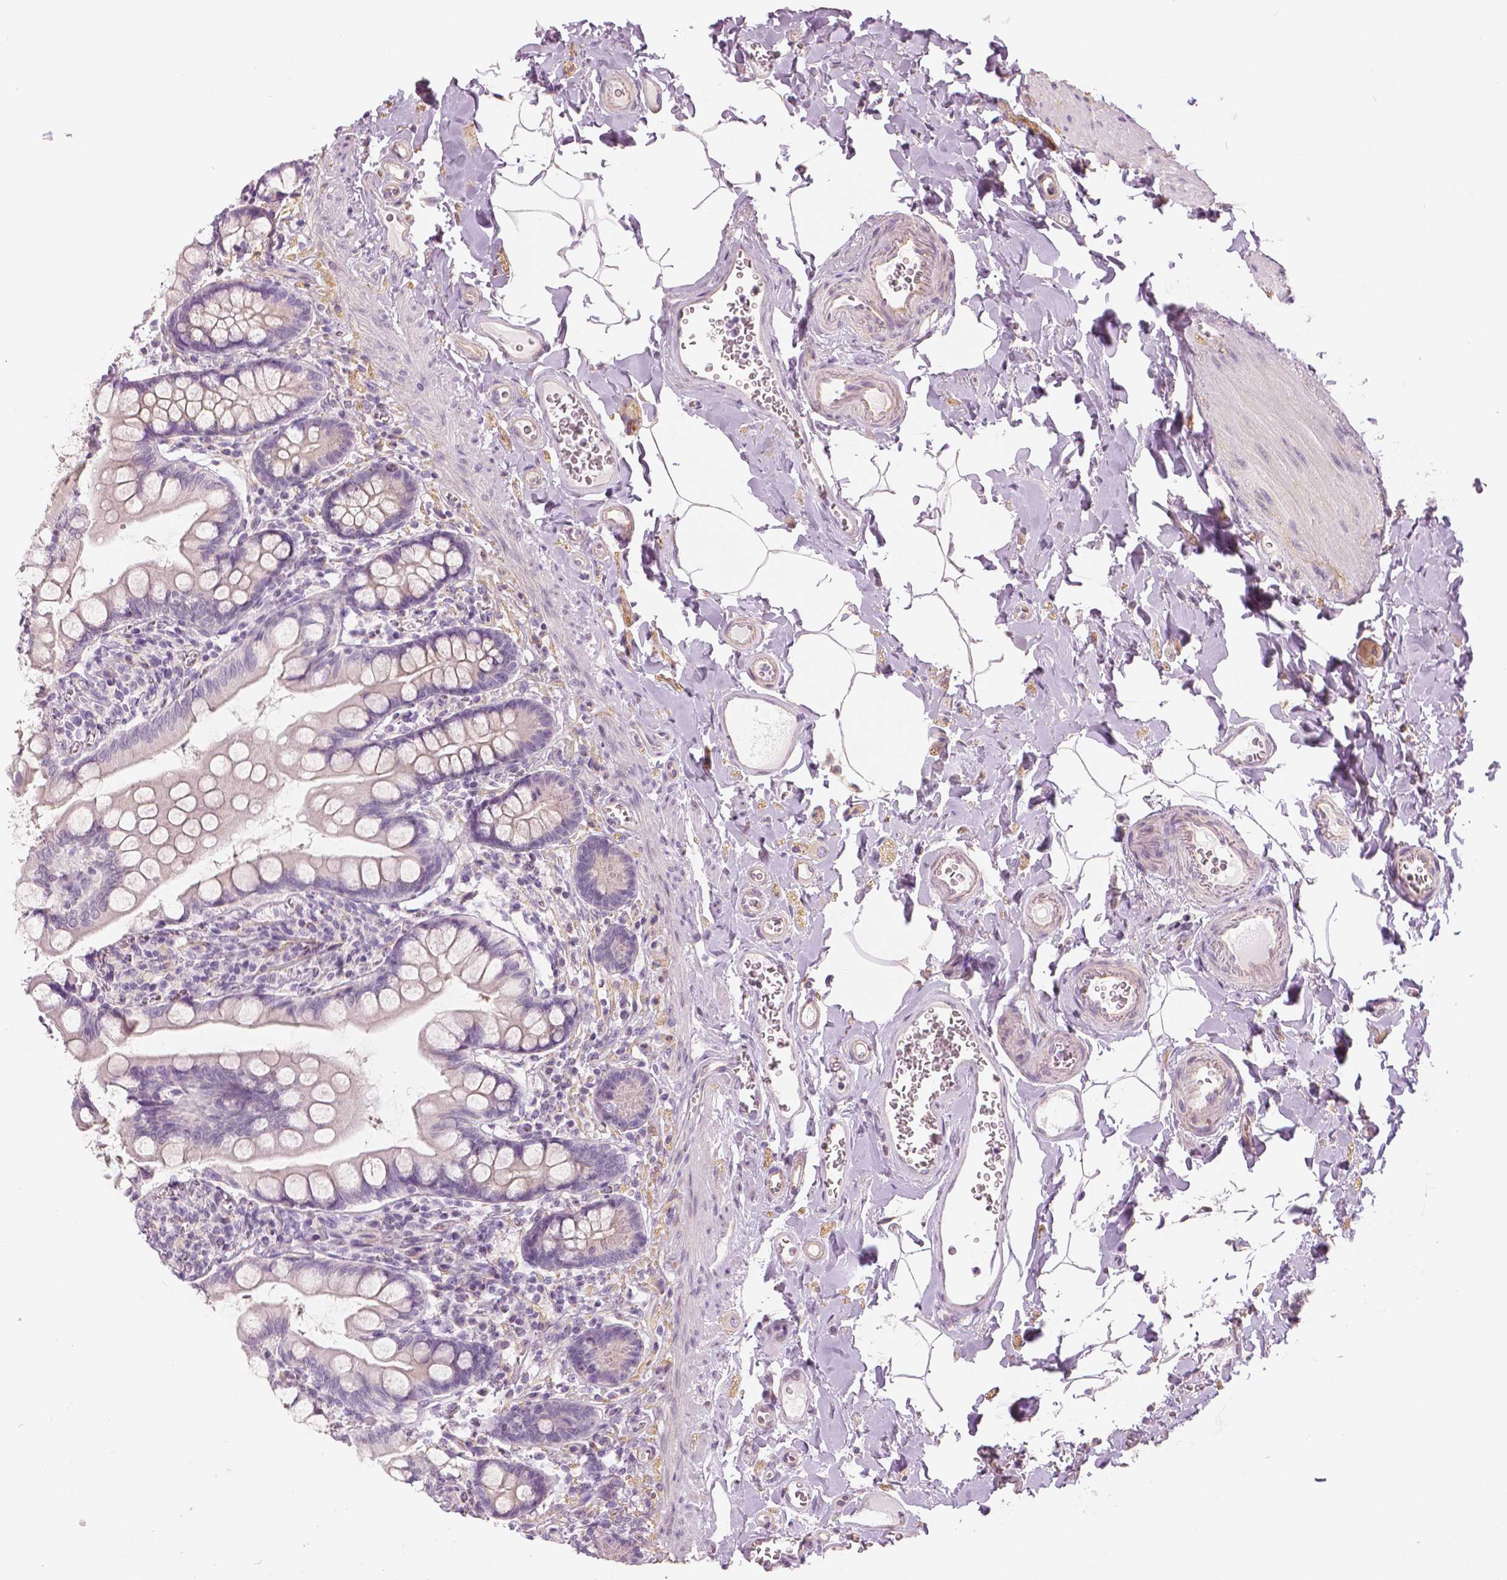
{"staining": {"intensity": "weak", "quantity": "25%-75%", "location": "cytoplasmic/membranous"}, "tissue": "small intestine", "cell_type": "Glandular cells", "image_type": "normal", "snomed": [{"axis": "morphology", "description": "Normal tissue, NOS"}, {"axis": "topography", "description": "Small intestine"}], "caption": "Immunohistochemistry (IHC) (DAB (3,3'-diaminobenzidine)) staining of unremarkable human small intestine reveals weak cytoplasmic/membranous protein expression in approximately 25%-75% of glandular cells. The protein of interest is stained brown, and the nuclei are stained in blue (DAB IHC with brightfield microscopy, high magnification).", "gene": "SLC24A1", "patient": {"sex": "female", "age": 56}}